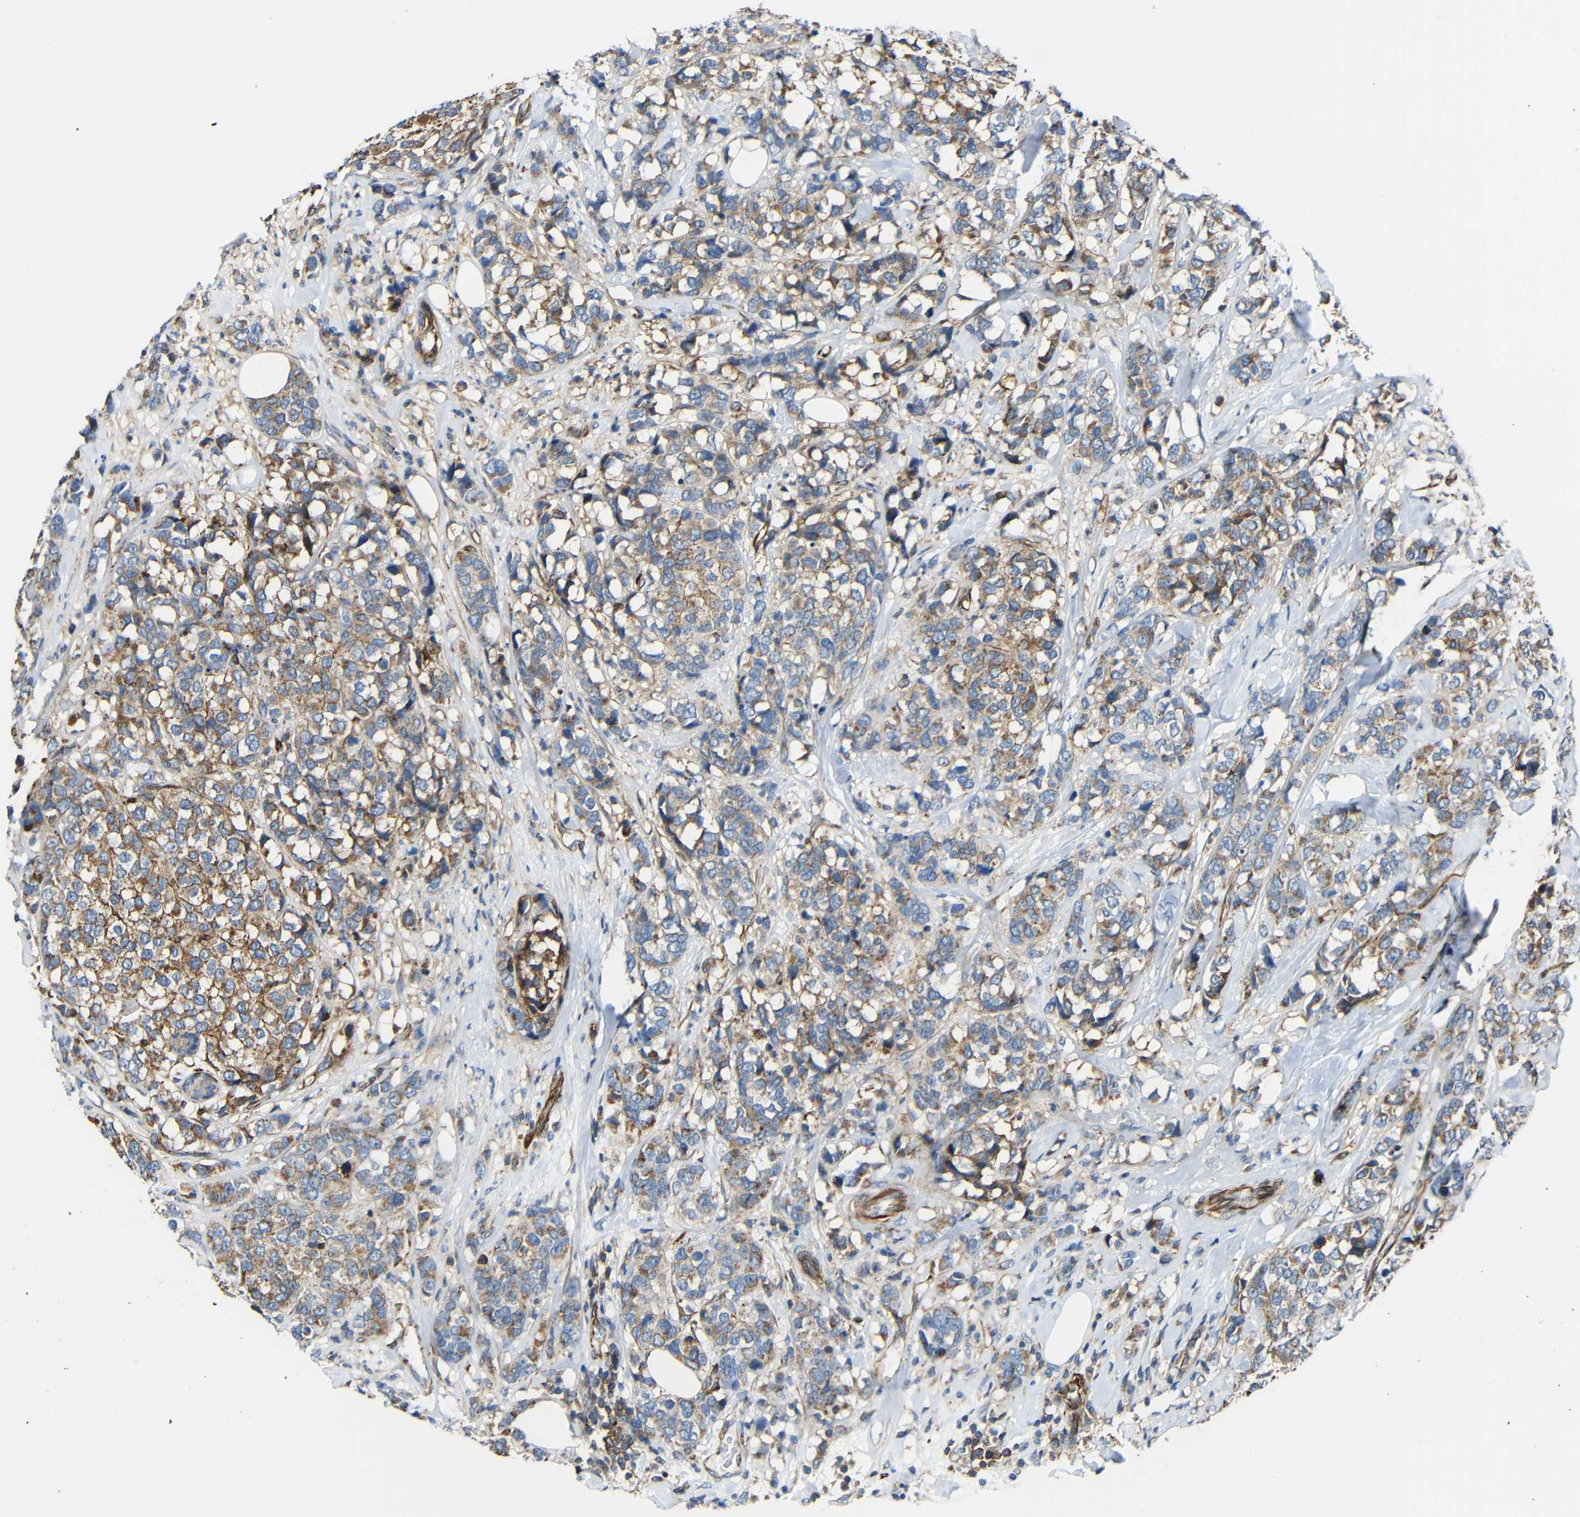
{"staining": {"intensity": "moderate", "quantity": ">75%", "location": "cytoplasmic/membranous"}, "tissue": "breast cancer", "cell_type": "Tumor cells", "image_type": "cancer", "snomed": [{"axis": "morphology", "description": "Lobular carcinoma"}, {"axis": "topography", "description": "Breast"}], "caption": "Human breast cancer stained for a protein (brown) reveals moderate cytoplasmic/membranous positive staining in approximately >75% of tumor cells.", "gene": "IGSF10", "patient": {"sex": "female", "age": 59}}